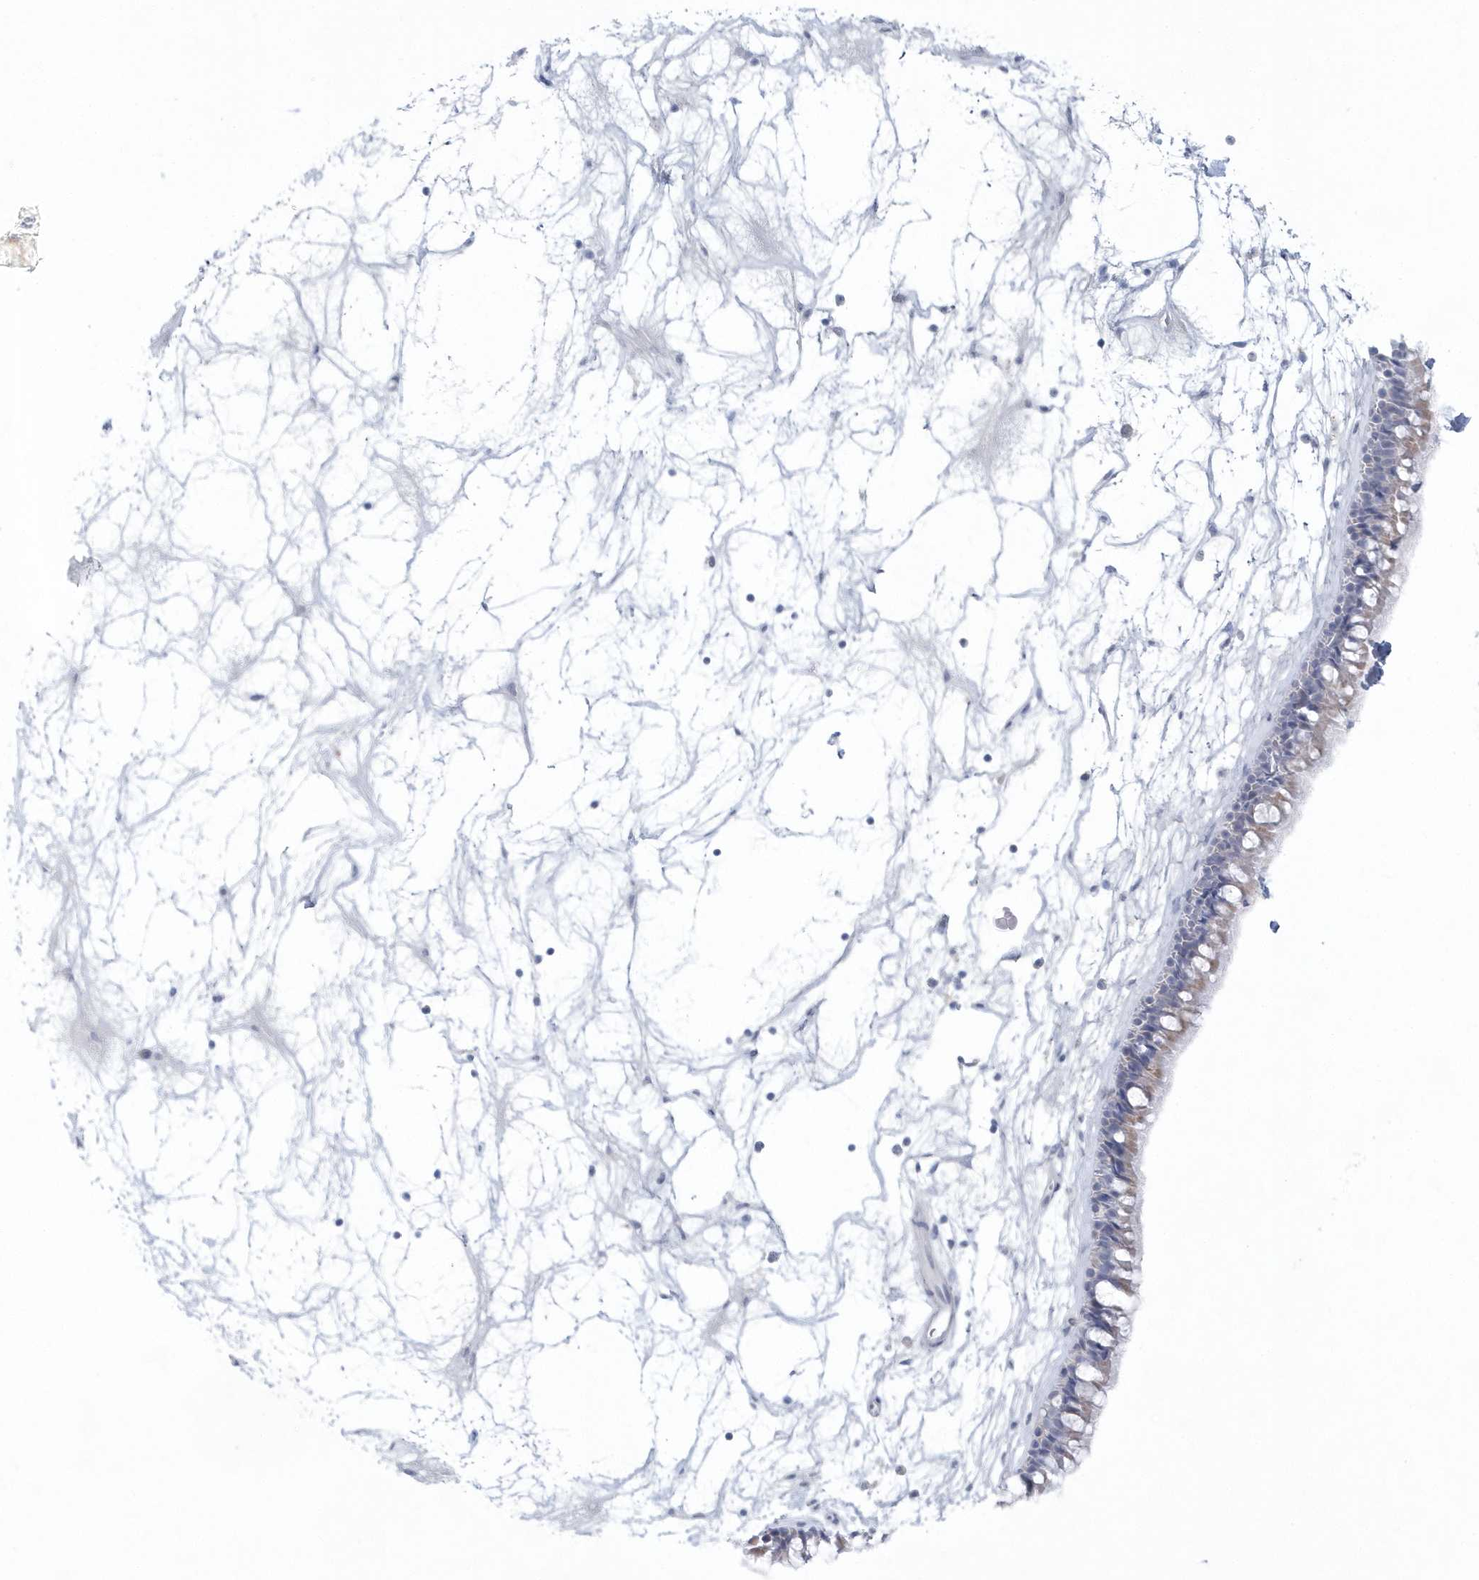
{"staining": {"intensity": "negative", "quantity": "none", "location": "none"}, "tissue": "nasopharynx", "cell_type": "Respiratory epithelial cells", "image_type": "normal", "snomed": [{"axis": "morphology", "description": "Normal tissue, NOS"}, {"axis": "topography", "description": "Nasopharynx"}], "caption": "Immunohistochemical staining of benign human nasopharynx demonstrates no significant staining in respiratory epithelial cells.", "gene": "NIPAL1", "patient": {"sex": "male", "age": 64}}